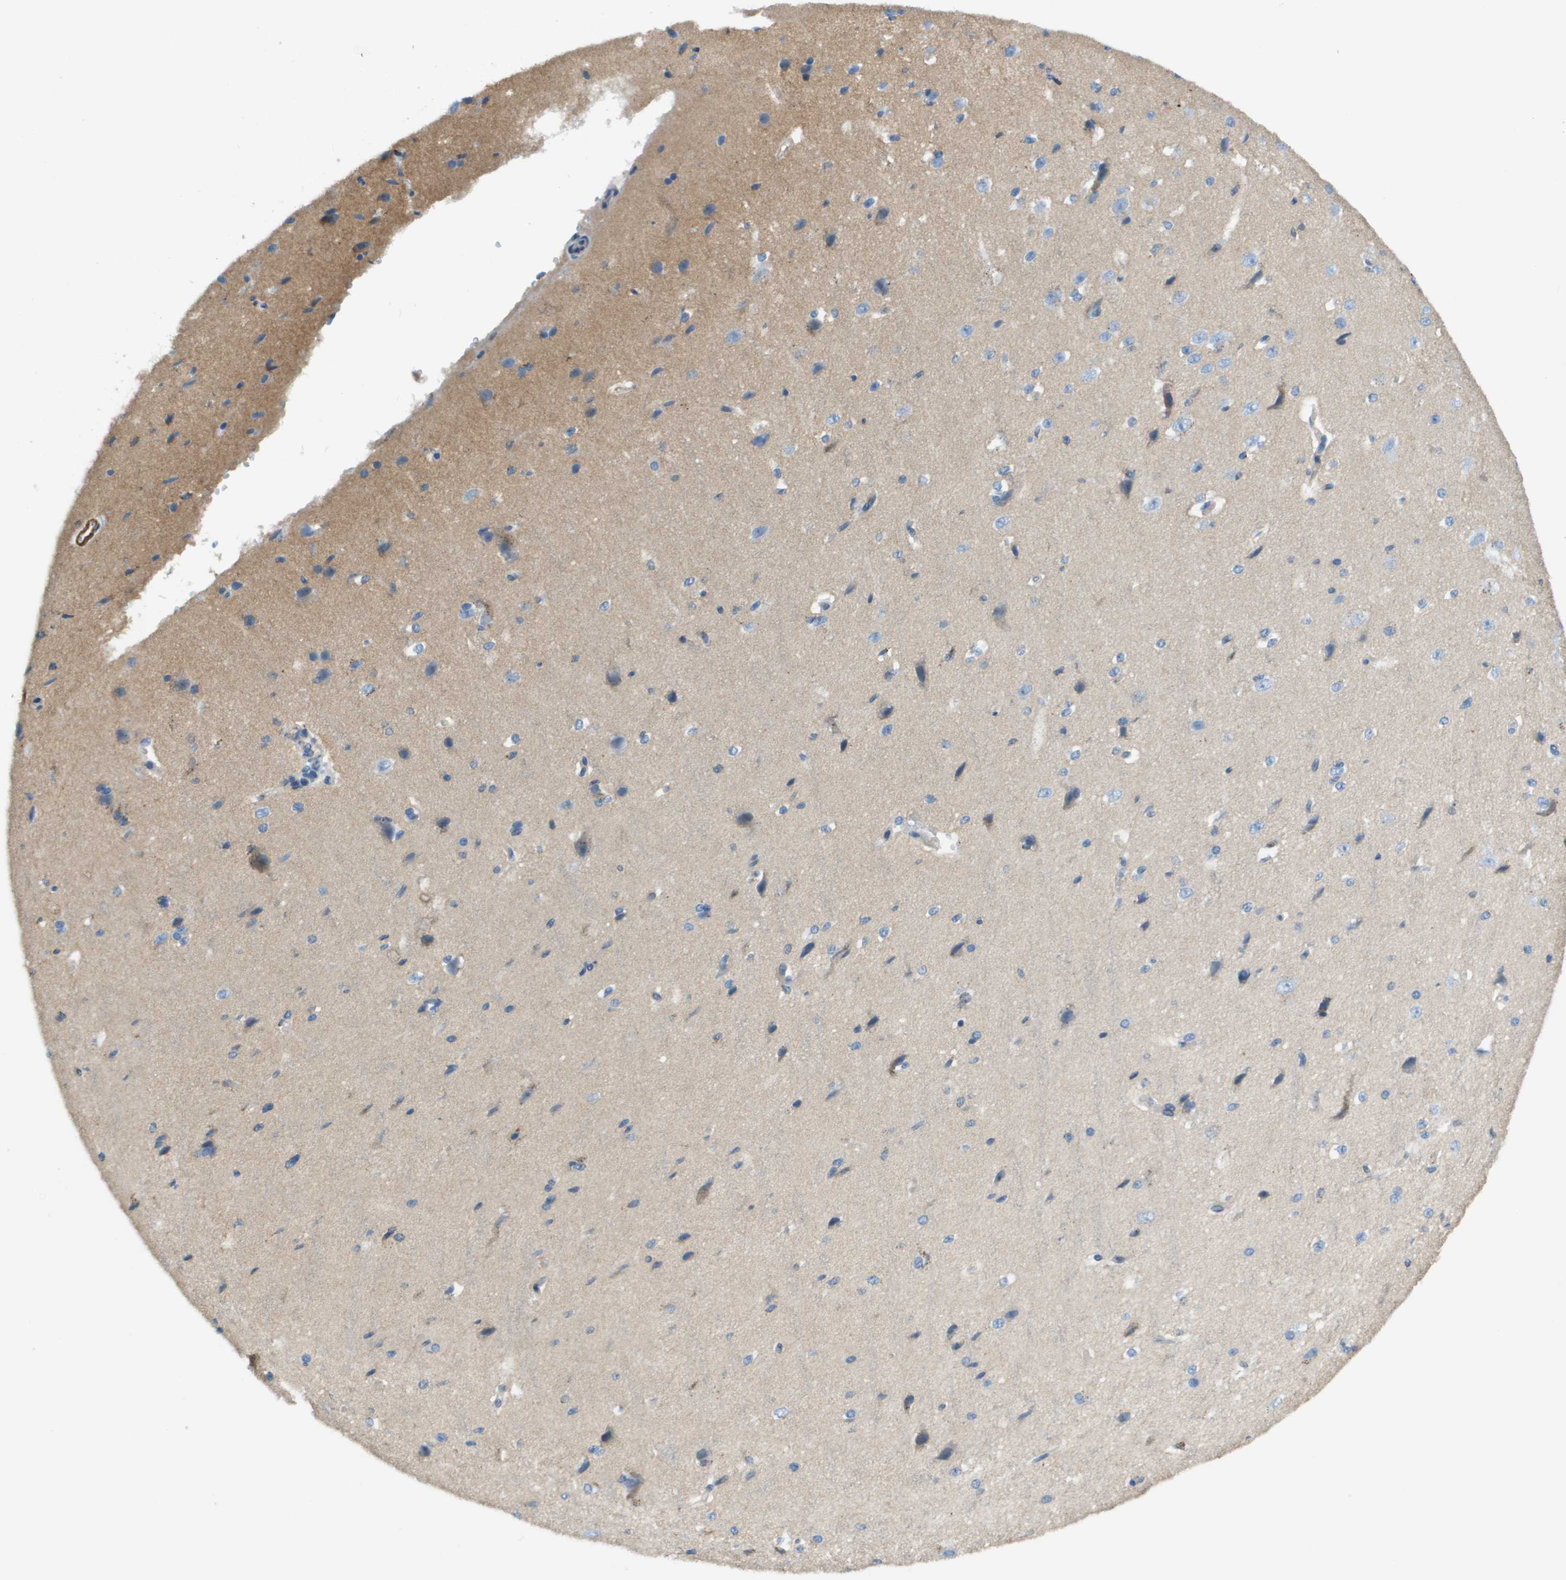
{"staining": {"intensity": "negative", "quantity": "none", "location": "none"}, "tissue": "cerebral cortex", "cell_type": "Endothelial cells", "image_type": "normal", "snomed": [{"axis": "morphology", "description": "Normal tissue, NOS"}, {"axis": "morphology", "description": "Developmental malformation"}, {"axis": "topography", "description": "Cerebral cortex"}], "caption": "The photomicrograph reveals no significant expression in endothelial cells of cerebral cortex.", "gene": "MYH11", "patient": {"sex": "female", "age": 30}}